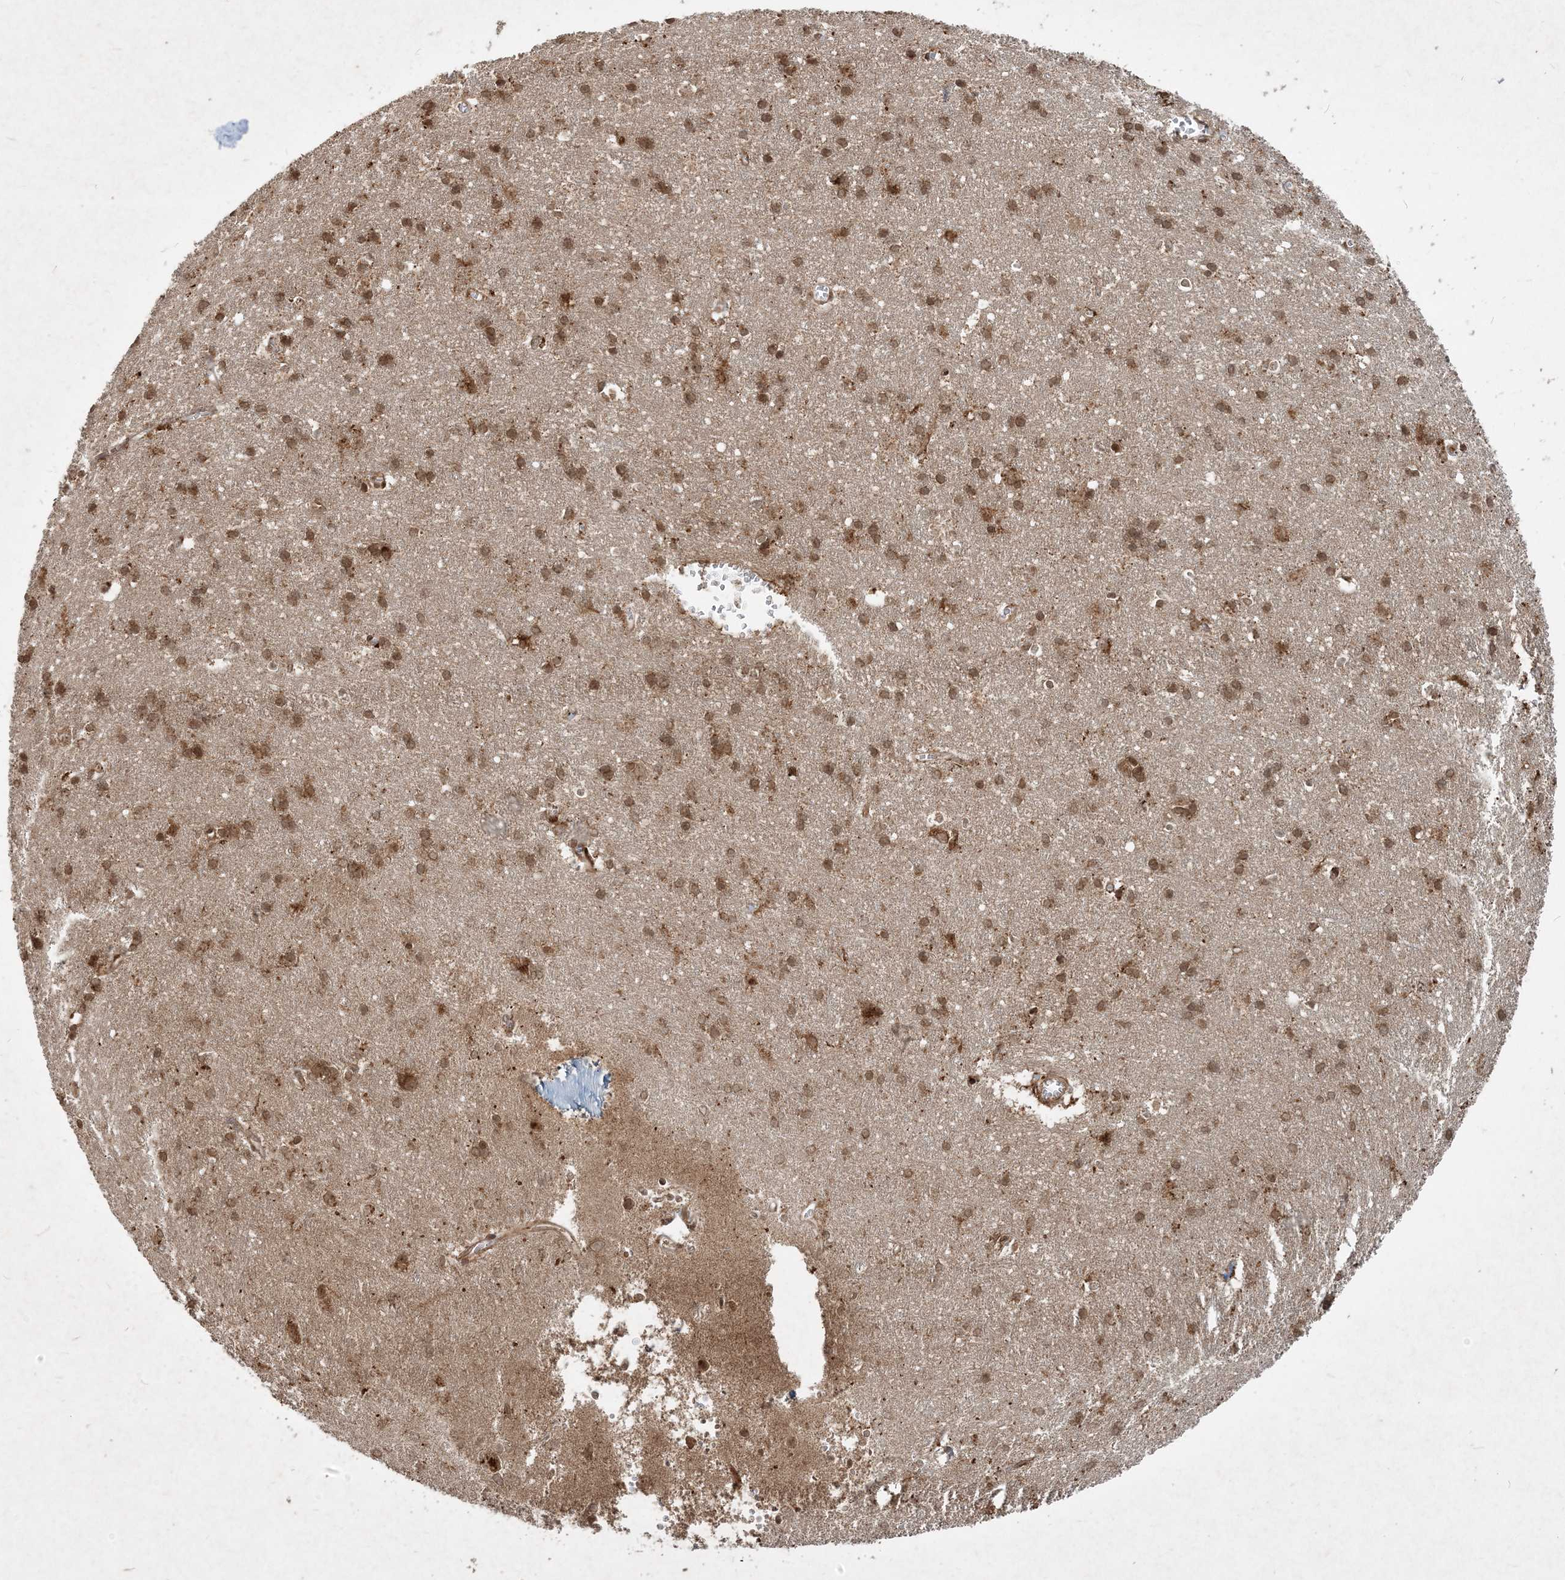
{"staining": {"intensity": "moderate", "quantity": ">75%", "location": "cytoplasmic/membranous"}, "tissue": "cerebral cortex", "cell_type": "Endothelial cells", "image_type": "normal", "snomed": [{"axis": "morphology", "description": "Normal tissue, NOS"}, {"axis": "topography", "description": "Cerebral cortex"}], "caption": "Cerebral cortex was stained to show a protein in brown. There is medium levels of moderate cytoplasmic/membranous expression in about >75% of endothelial cells. The staining was performed using DAB (3,3'-diaminobenzidine), with brown indicating positive protein expression. Nuclei are stained blue with hematoxylin.", "gene": "NARS1", "patient": {"sex": "male", "age": 54}}